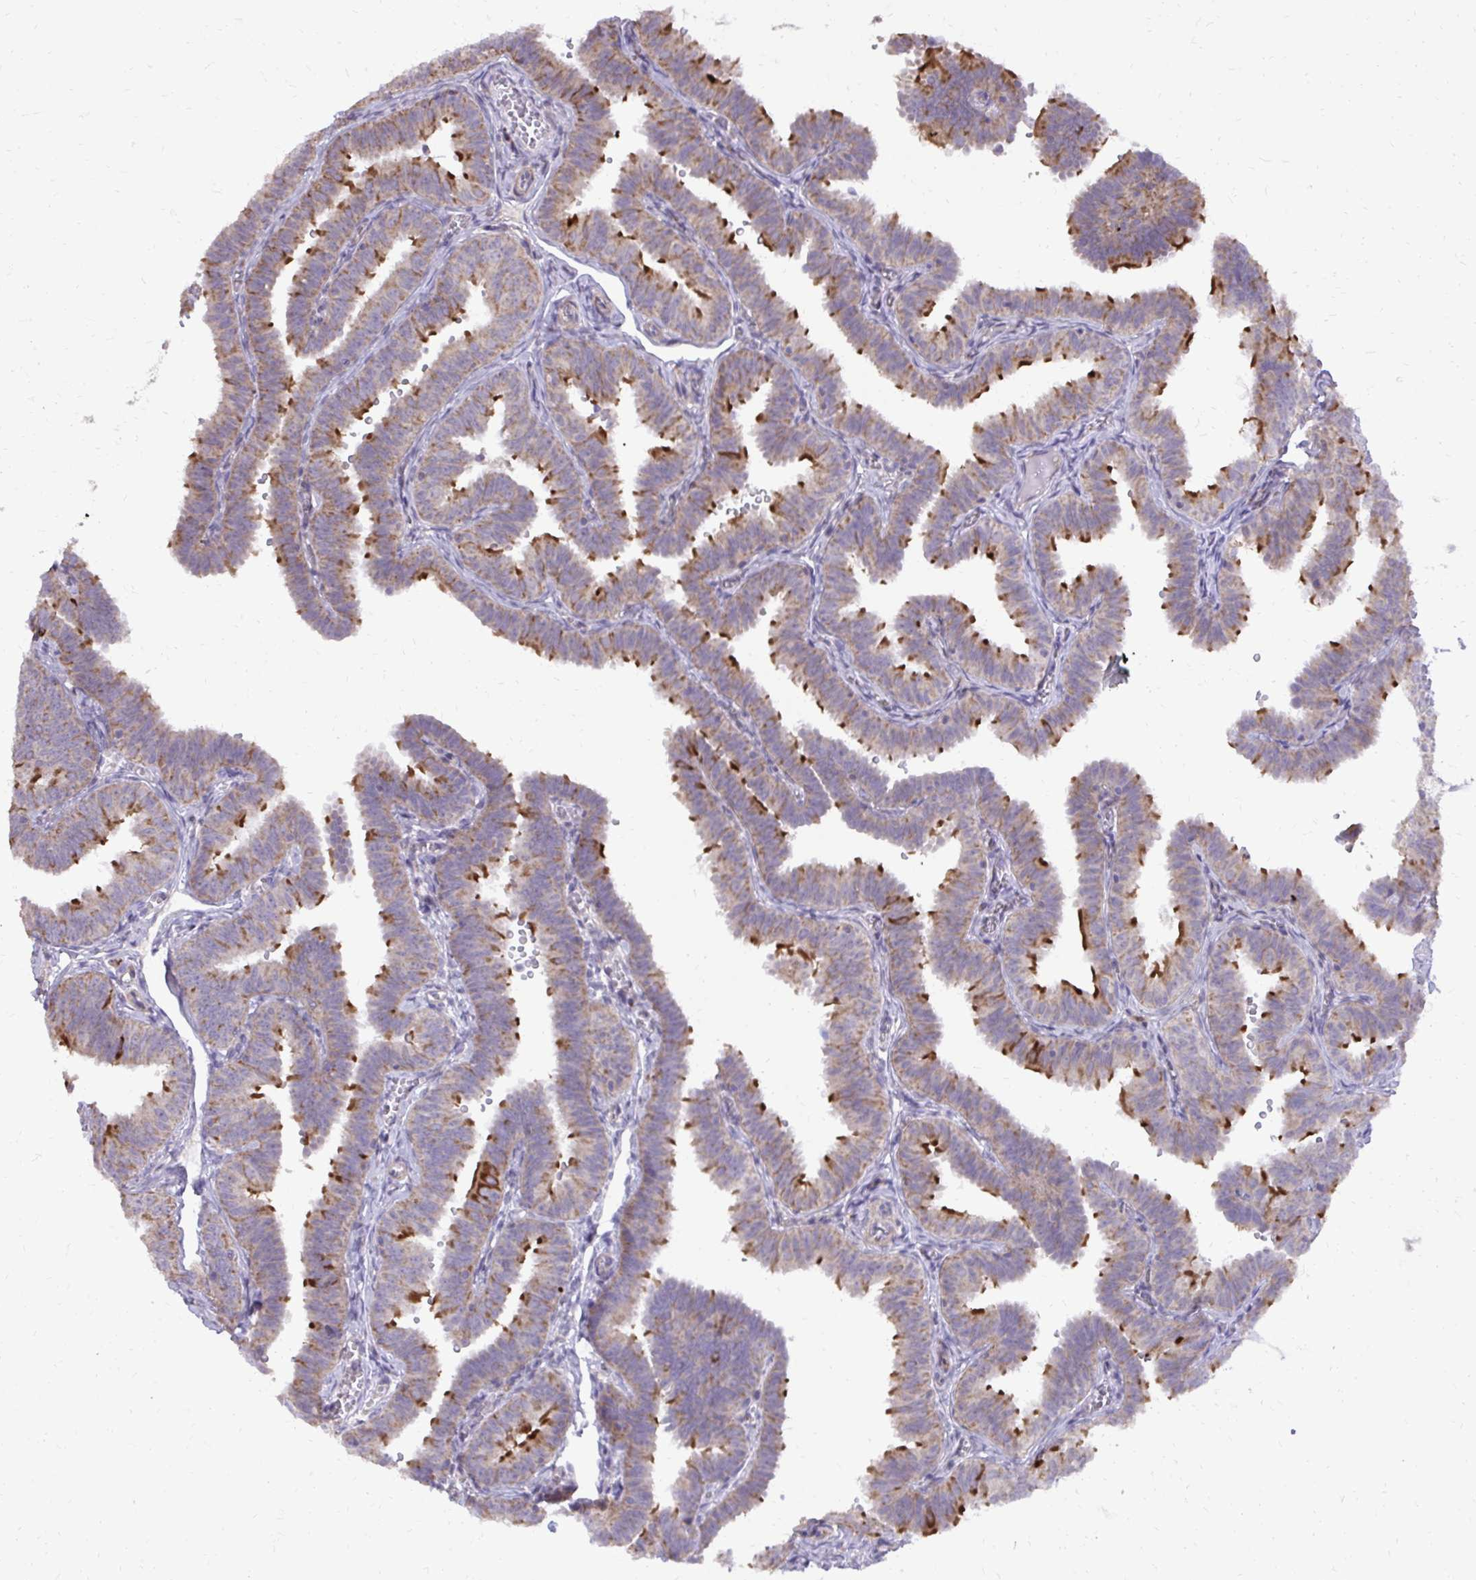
{"staining": {"intensity": "strong", "quantity": "25%-75%", "location": "cytoplasmic/membranous"}, "tissue": "fallopian tube", "cell_type": "Glandular cells", "image_type": "normal", "snomed": [{"axis": "morphology", "description": "Normal tissue, NOS"}, {"axis": "topography", "description": "Fallopian tube"}], "caption": "IHC image of unremarkable human fallopian tube stained for a protein (brown), which displays high levels of strong cytoplasmic/membranous expression in about 25%-75% of glandular cells.", "gene": "ABCC3", "patient": {"sex": "female", "age": 25}}